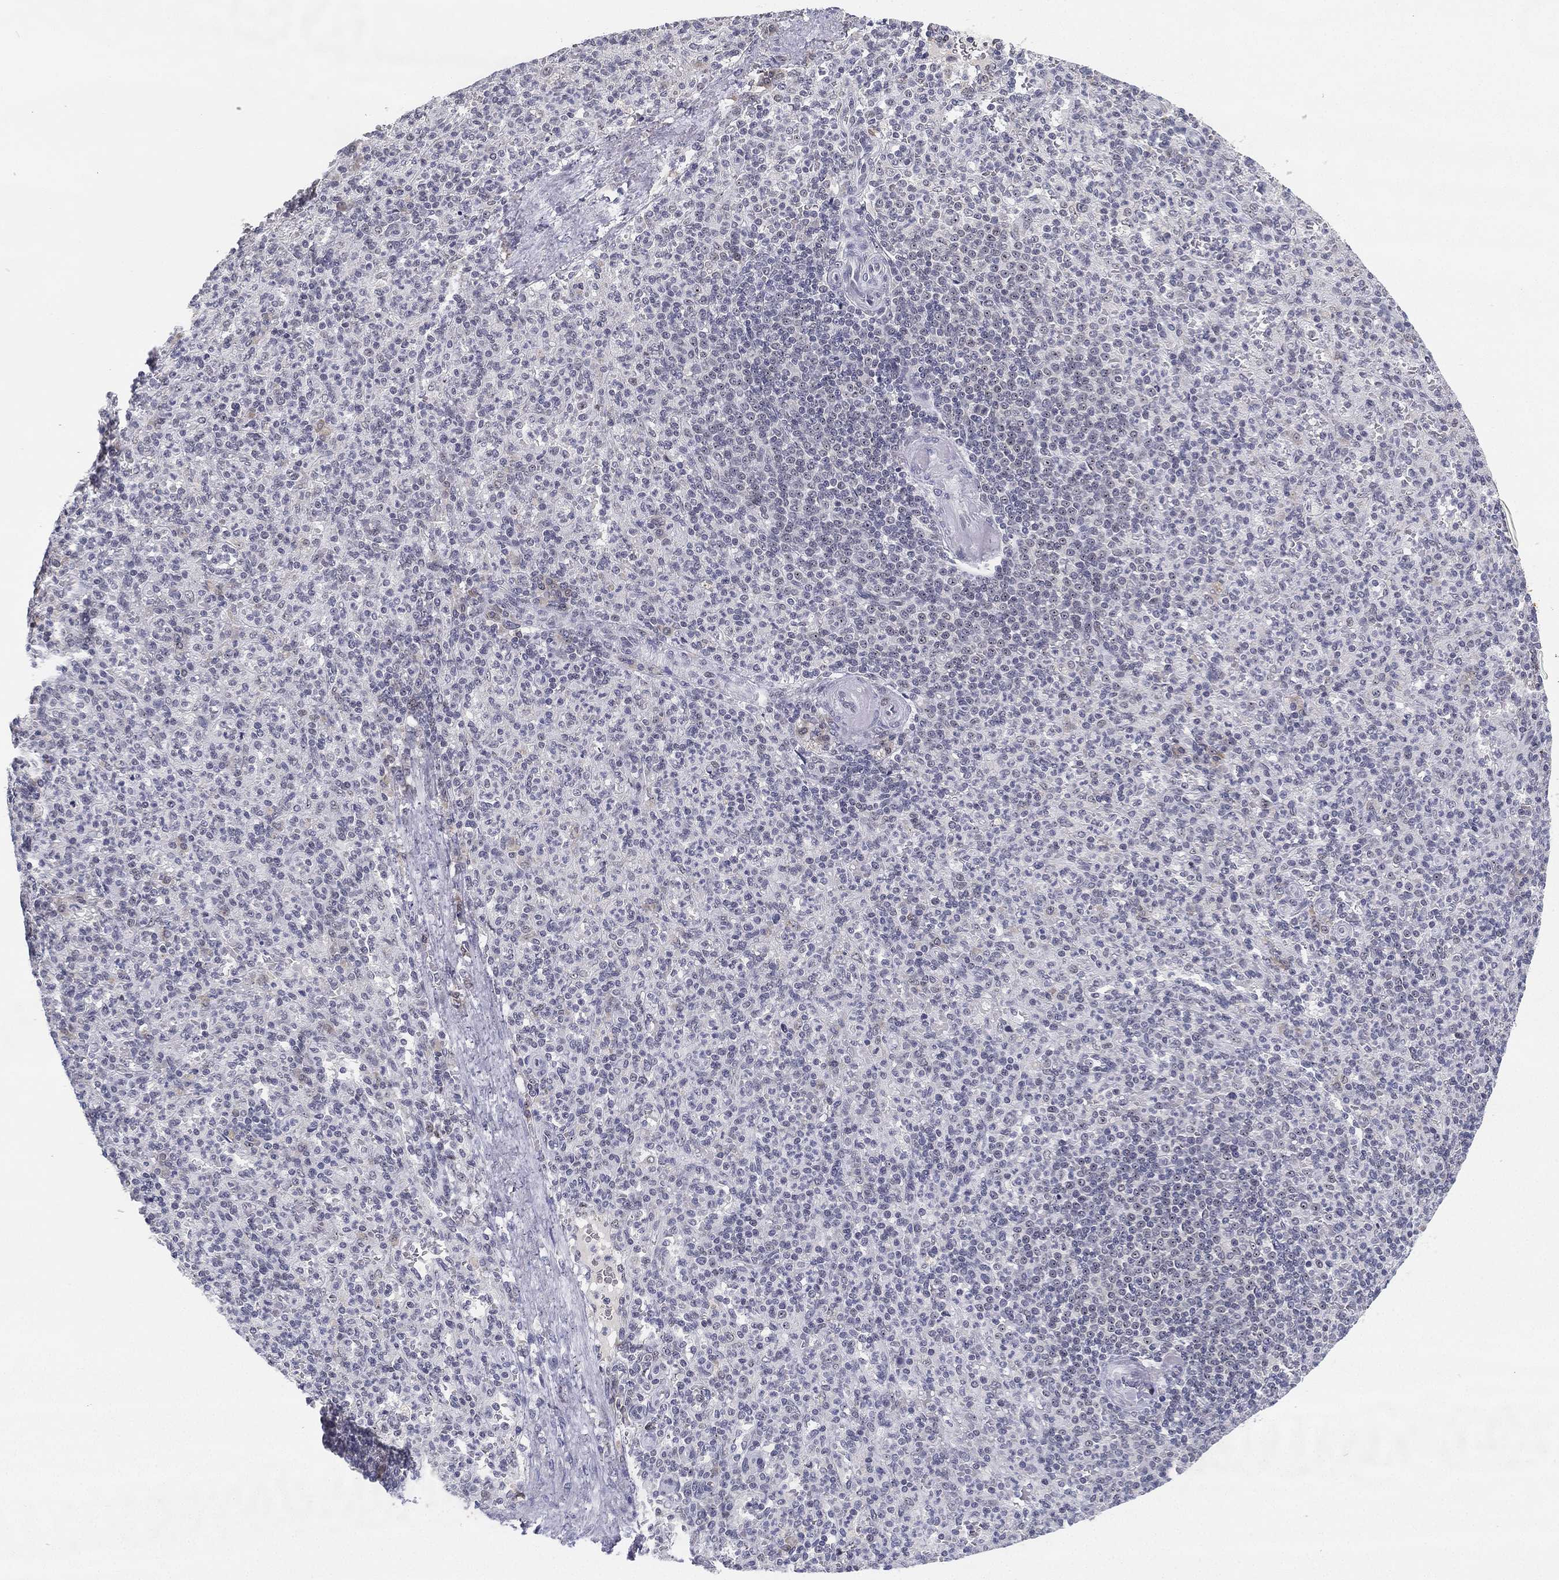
{"staining": {"intensity": "negative", "quantity": "none", "location": "none"}, "tissue": "spleen", "cell_type": "Cells in red pulp", "image_type": "normal", "snomed": [{"axis": "morphology", "description": "Normal tissue, NOS"}, {"axis": "topography", "description": "Spleen"}], "caption": "This is a histopathology image of IHC staining of benign spleen, which shows no staining in cells in red pulp. (Brightfield microscopy of DAB IHC at high magnification).", "gene": "MS4A8", "patient": {"sex": "female", "age": 74}}